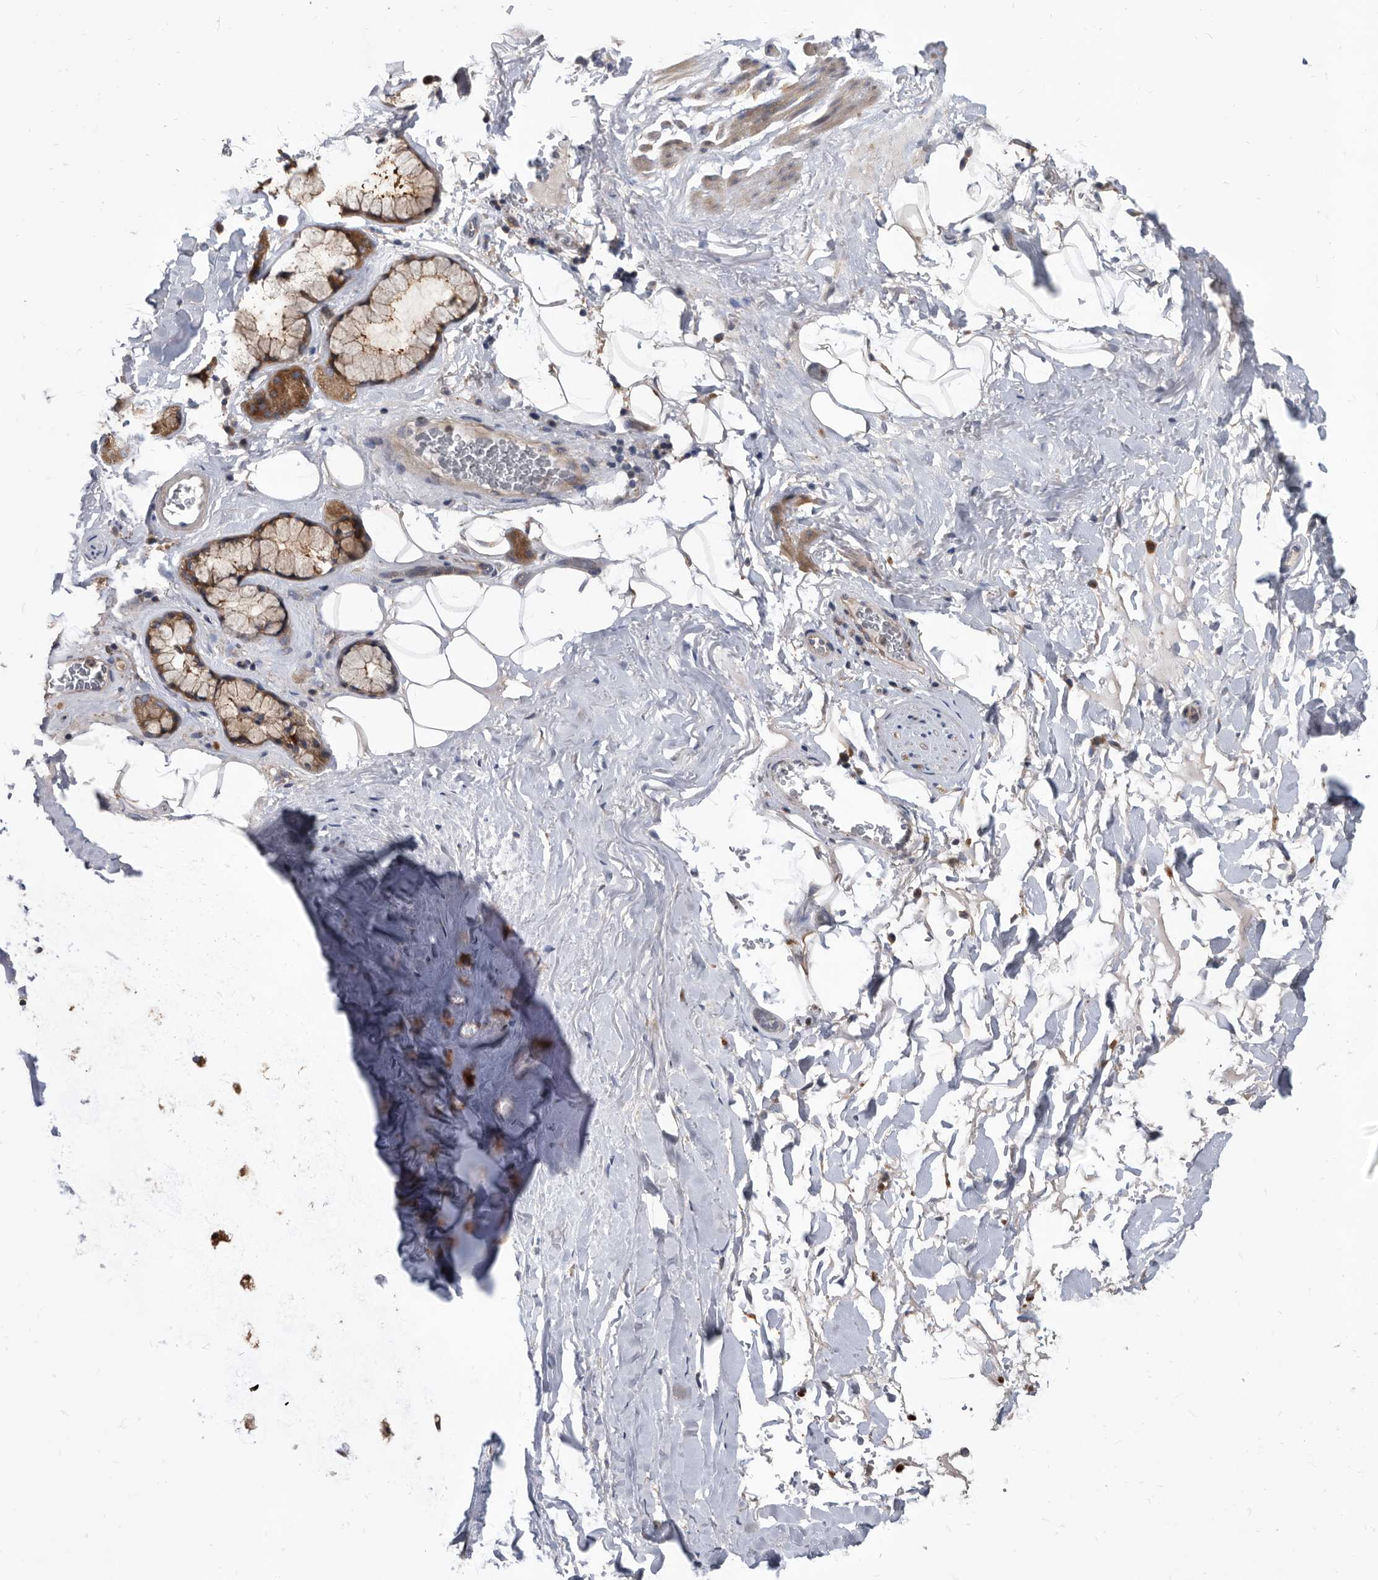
{"staining": {"intensity": "weak", "quantity": ">75%", "location": "cytoplasmic/membranous"}, "tissue": "adipose tissue", "cell_type": "Adipocytes", "image_type": "normal", "snomed": [{"axis": "morphology", "description": "Normal tissue, NOS"}, {"axis": "topography", "description": "Cartilage tissue"}], "caption": "Approximately >75% of adipocytes in unremarkable human adipose tissue exhibit weak cytoplasmic/membranous protein positivity as visualized by brown immunohistochemical staining.", "gene": "APEH", "patient": {"sex": "female", "age": 63}}